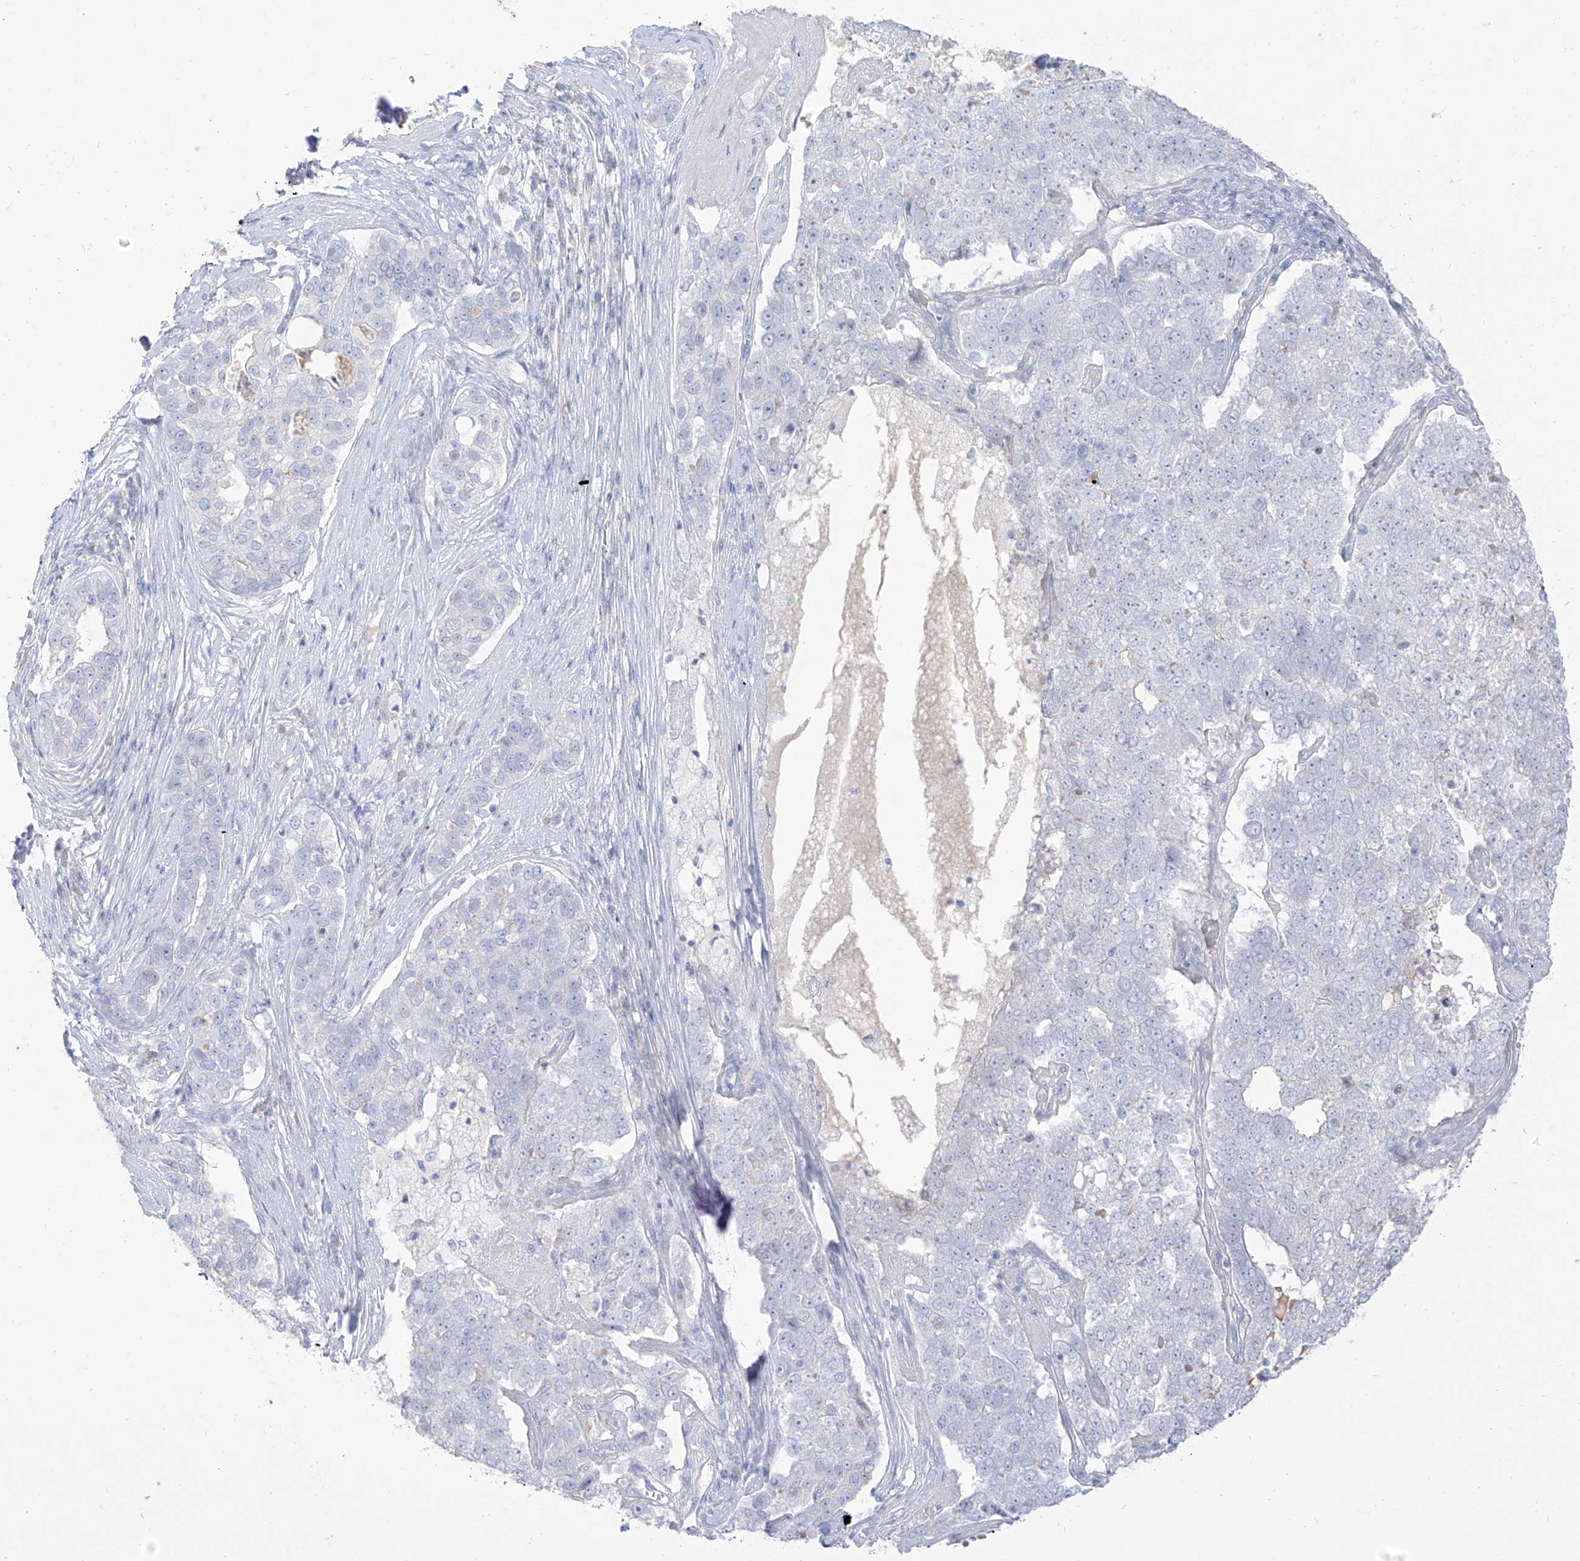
{"staining": {"intensity": "negative", "quantity": "none", "location": "none"}, "tissue": "pancreatic cancer", "cell_type": "Tumor cells", "image_type": "cancer", "snomed": [{"axis": "morphology", "description": "Adenocarcinoma, NOS"}, {"axis": "topography", "description": "Pancreas"}], "caption": "This is an IHC image of pancreatic cancer (adenocarcinoma). There is no staining in tumor cells.", "gene": "TGM4", "patient": {"sex": "female", "age": 61}}